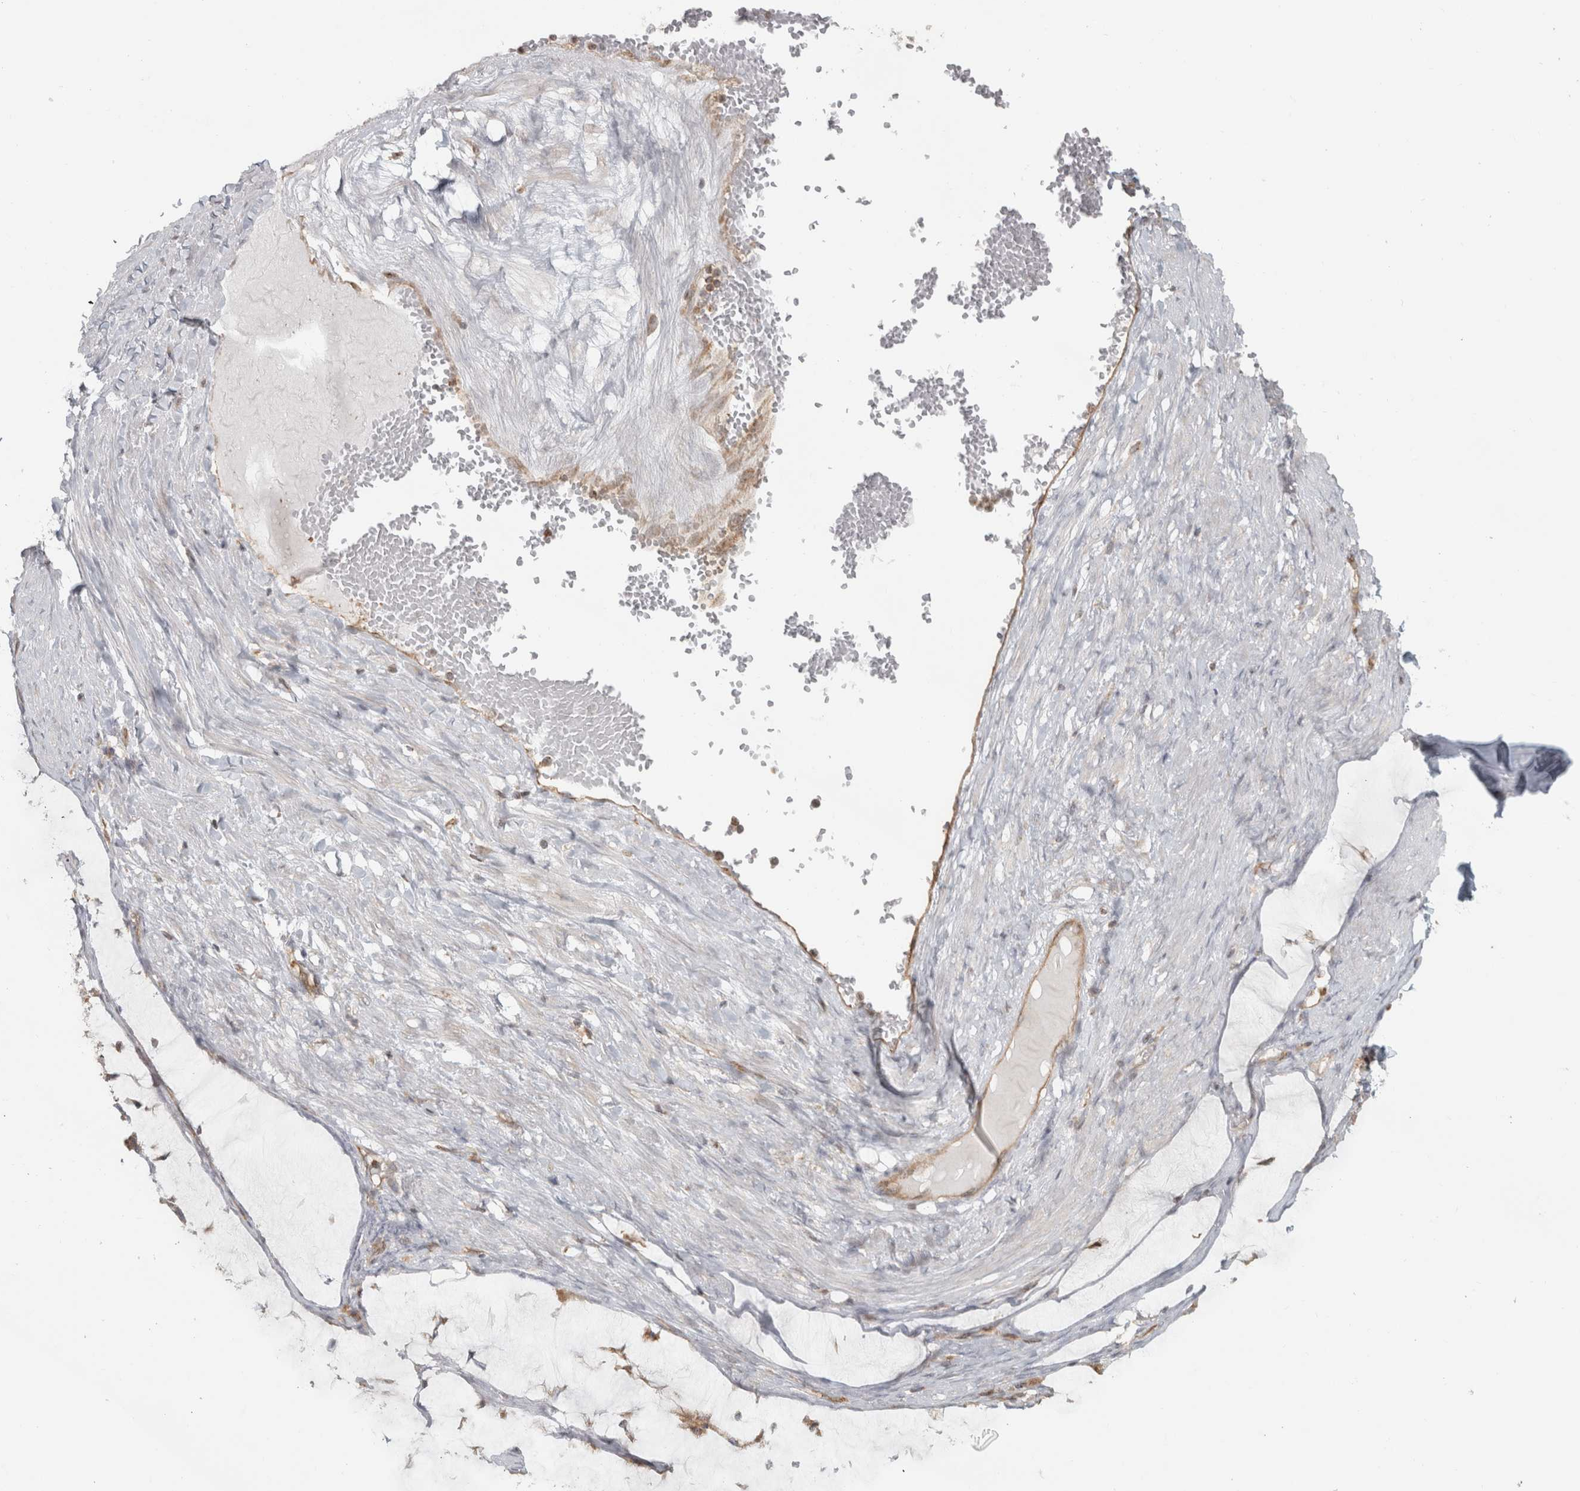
{"staining": {"intensity": "weak", "quantity": "25%-75%", "location": "cytoplasmic/membranous"}, "tissue": "ovarian cancer", "cell_type": "Tumor cells", "image_type": "cancer", "snomed": [{"axis": "morphology", "description": "Cystadenocarcinoma, mucinous, NOS"}, {"axis": "topography", "description": "Ovary"}], "caption": "Immunohistochemistry staining of ovarian mucinous cystadenocarcinoma, which displays low levels of weak cytoplasmic/membranous expression in about 25%-75% of tumor cells indicating weak cytoplasmic/membranous protein positivity. The staining was performed using DAB (3,3'-diaminobenzidine) (brown) for protein detection and nuclei were counterstained in hematoxylin (blue).", "gene": "HLA-E", "patient": {"sex": "female", "age": 61}}